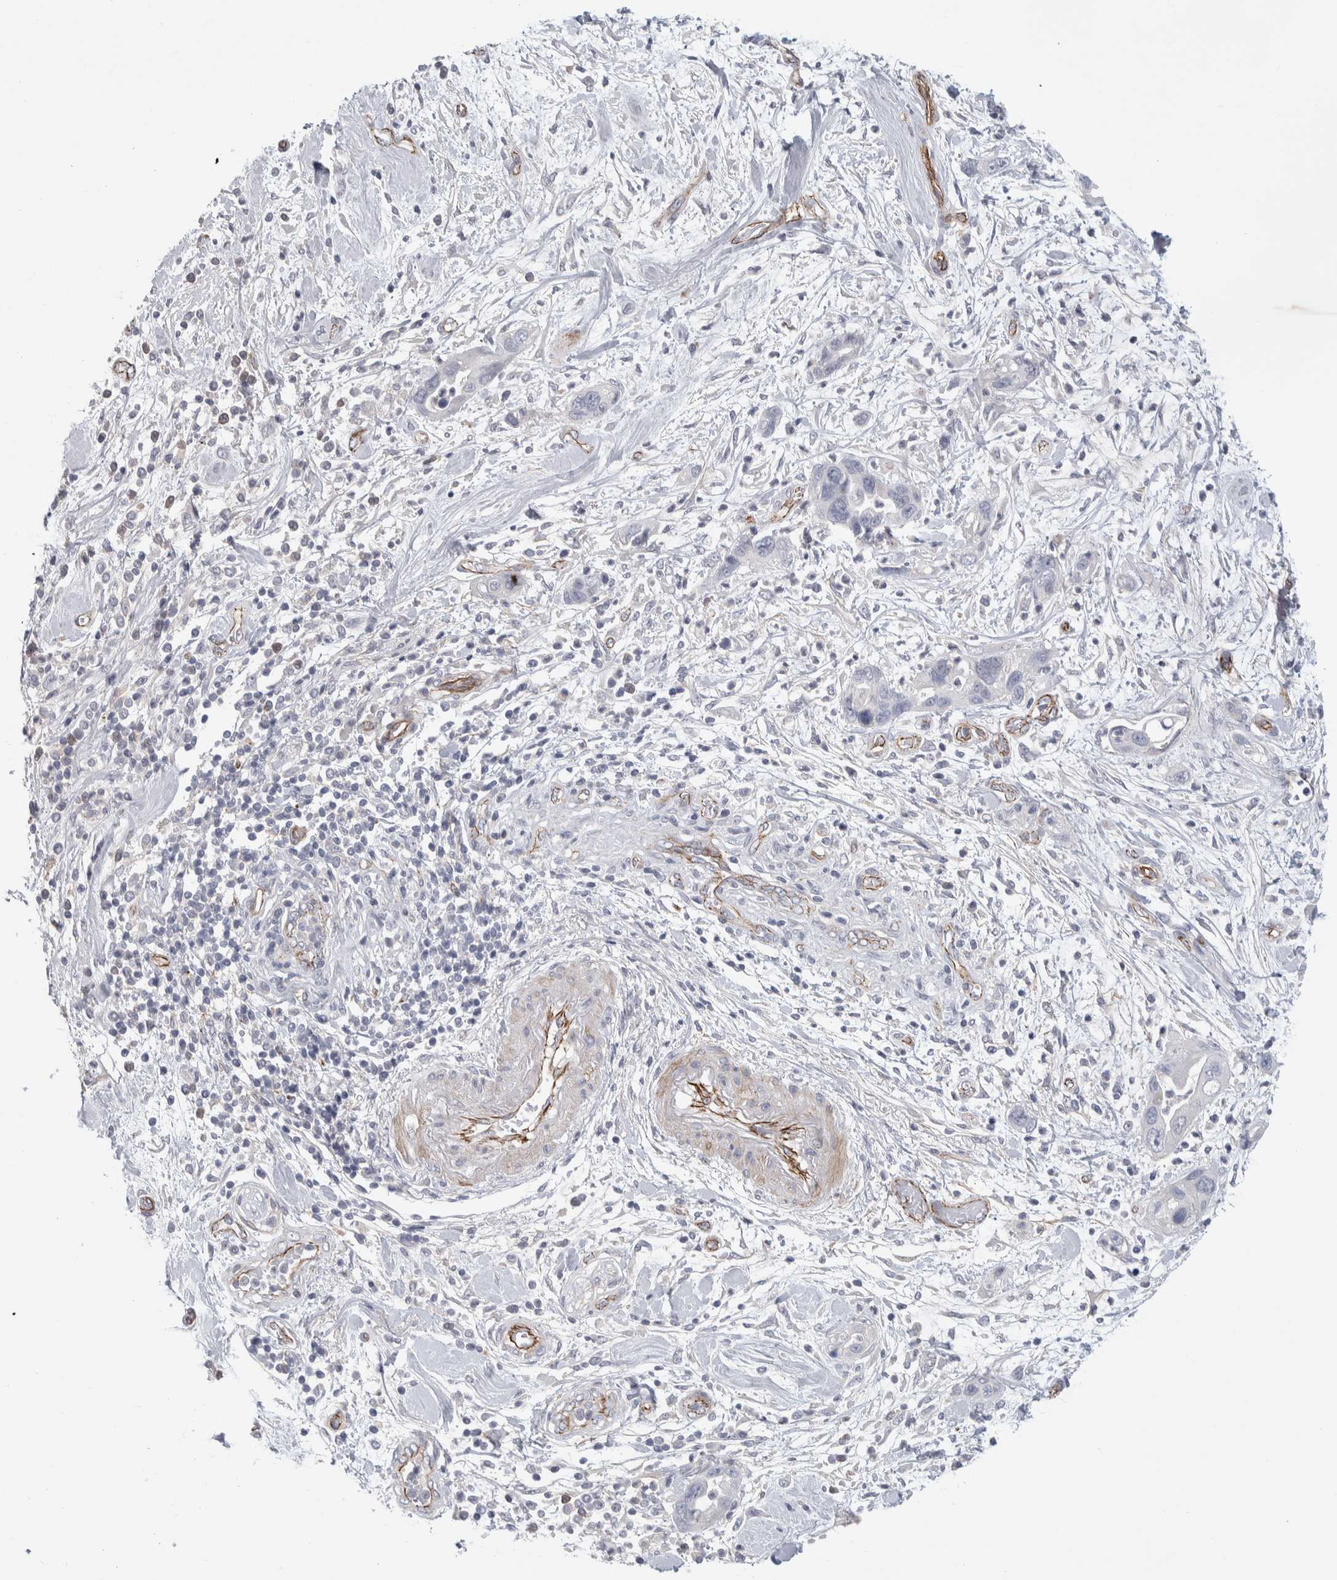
{"staining": {"intensity": "weak", "quantity": "<25%", "location": "cytoplasmic/membranous"}, "tissue": "pancreatic cancer", "cell_type": "Tumor cells", "image_type": "cancer", "snomed": [{"axis": "morphology", "description": "Adenocarcinoma, NOS"}, {"axis": "topography", "description": "Pancreas"}], "caption": "There is no significant staining in tumor cells of pancreatic cancer (adenocarcinoma).", "gene": "ZNF862", "patient": {"sex": "female", "age": 70}}